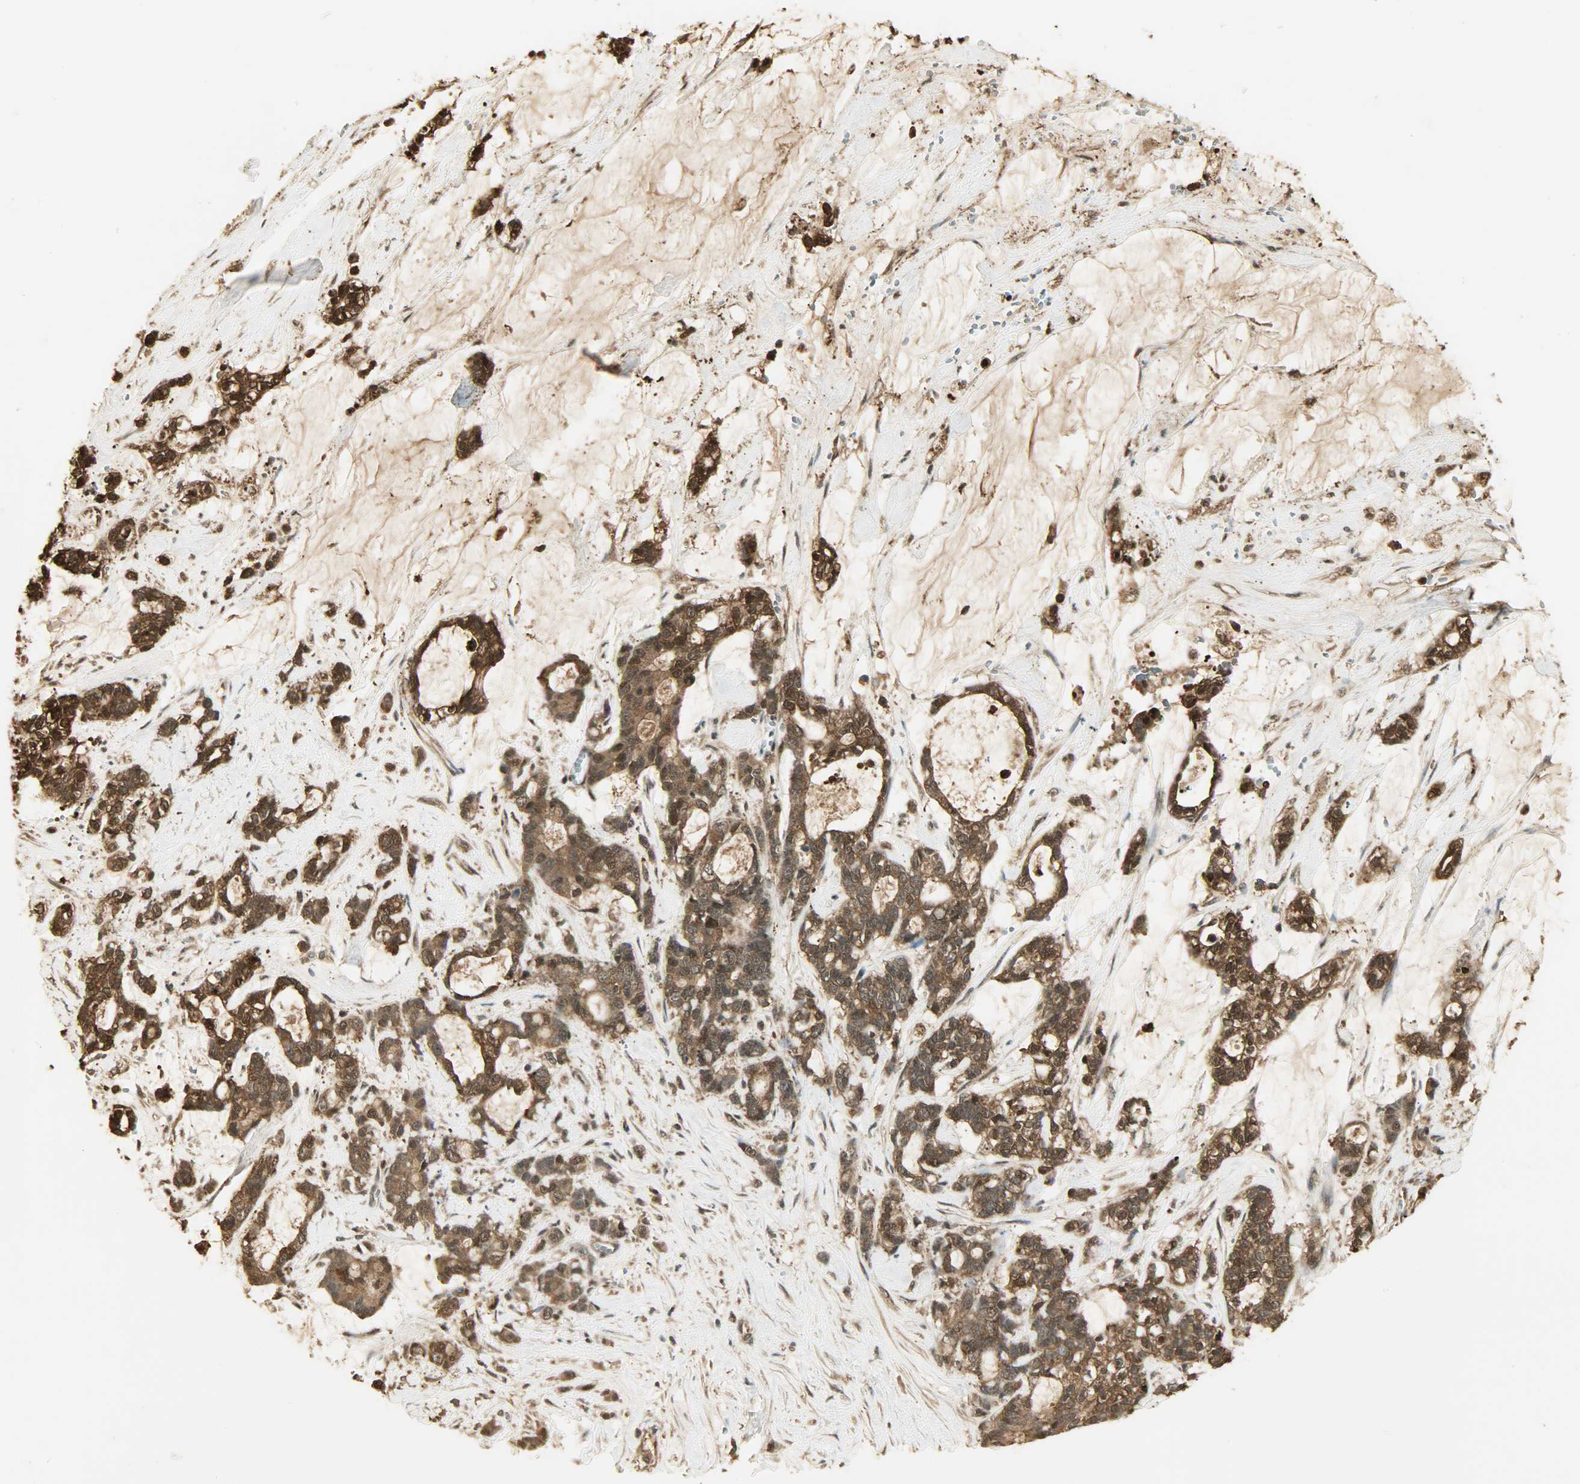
{"staining": {"intensity": "strong", "quantity": ">75%", "location": "cytoplasmic/membranous,nuclear"}, "tissue": "pancreatic cancer", "cell_type": "Tumor cells", "image_type": "cancer", "snomed": [{"axis": "morphology", "description": "Adenocarcinoma, NOS"}, {"axis": "topography", "description": "Pancreas"}], "caption": "Protein expression analysis of human adenocarcinoma (pancreatic) reveals strong cytoplasmic/membranous and nuclear staining in about >75% of tumor cells.", "gene": "YWHAZ", "patient": {"sex": "female", "age": 73}}